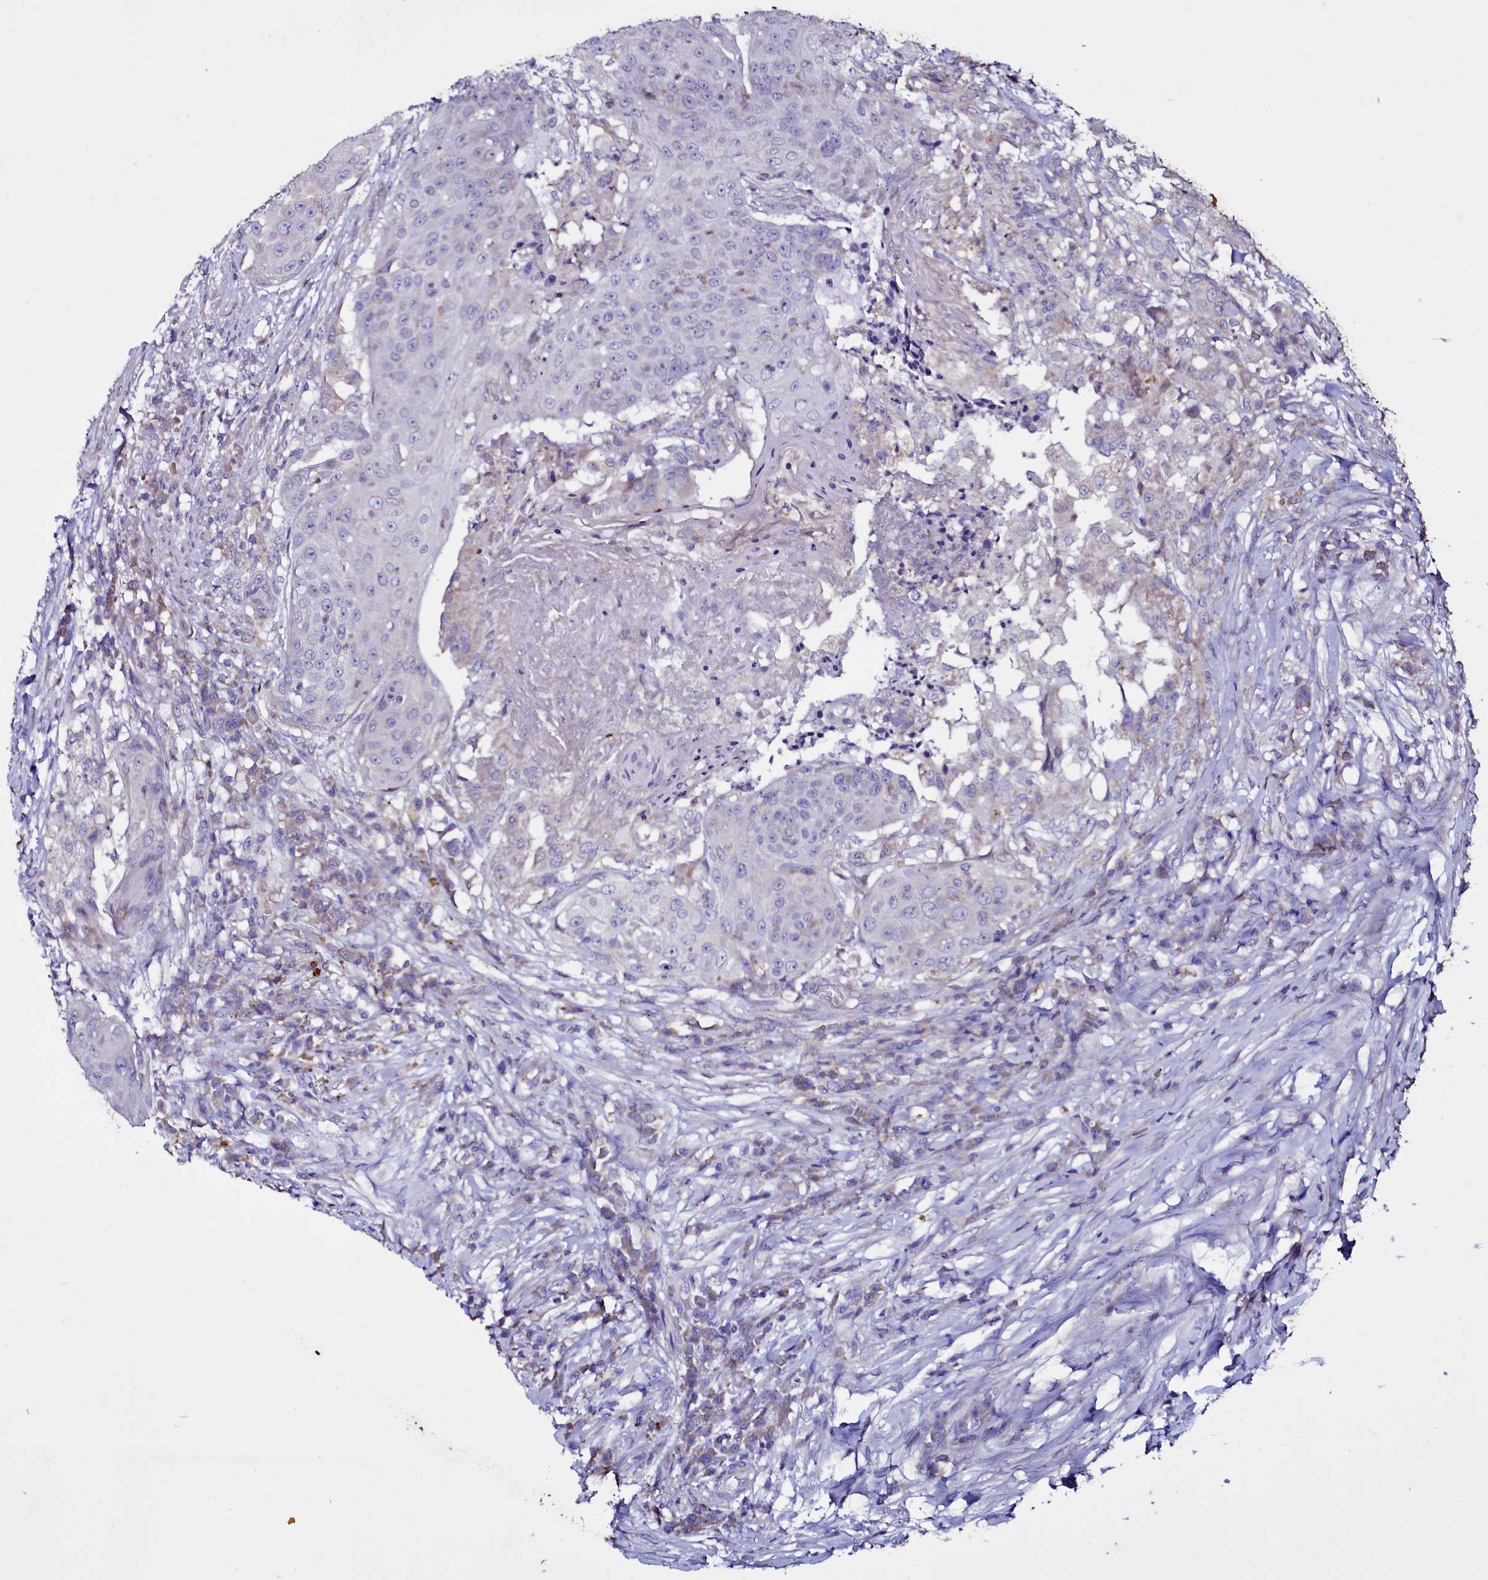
{"staining": {"intensity": "negative", "quantity": "none", "location": "none"}, "tissue": "urothelial cancer", "cell_type": "Tumor cells", "image_type": "cancer", "snomed": [{"axis": "morphology", "description": "Urothelial carcinoma, High grade"}, {"axis": "topography", "description": "Urinary bladder"}], "caption": "The micrograph displays no significant staining in tumor cells of urothelial cancer.", "gene": "SELENOT", "patient": {"sex": "female", "age": 63}}